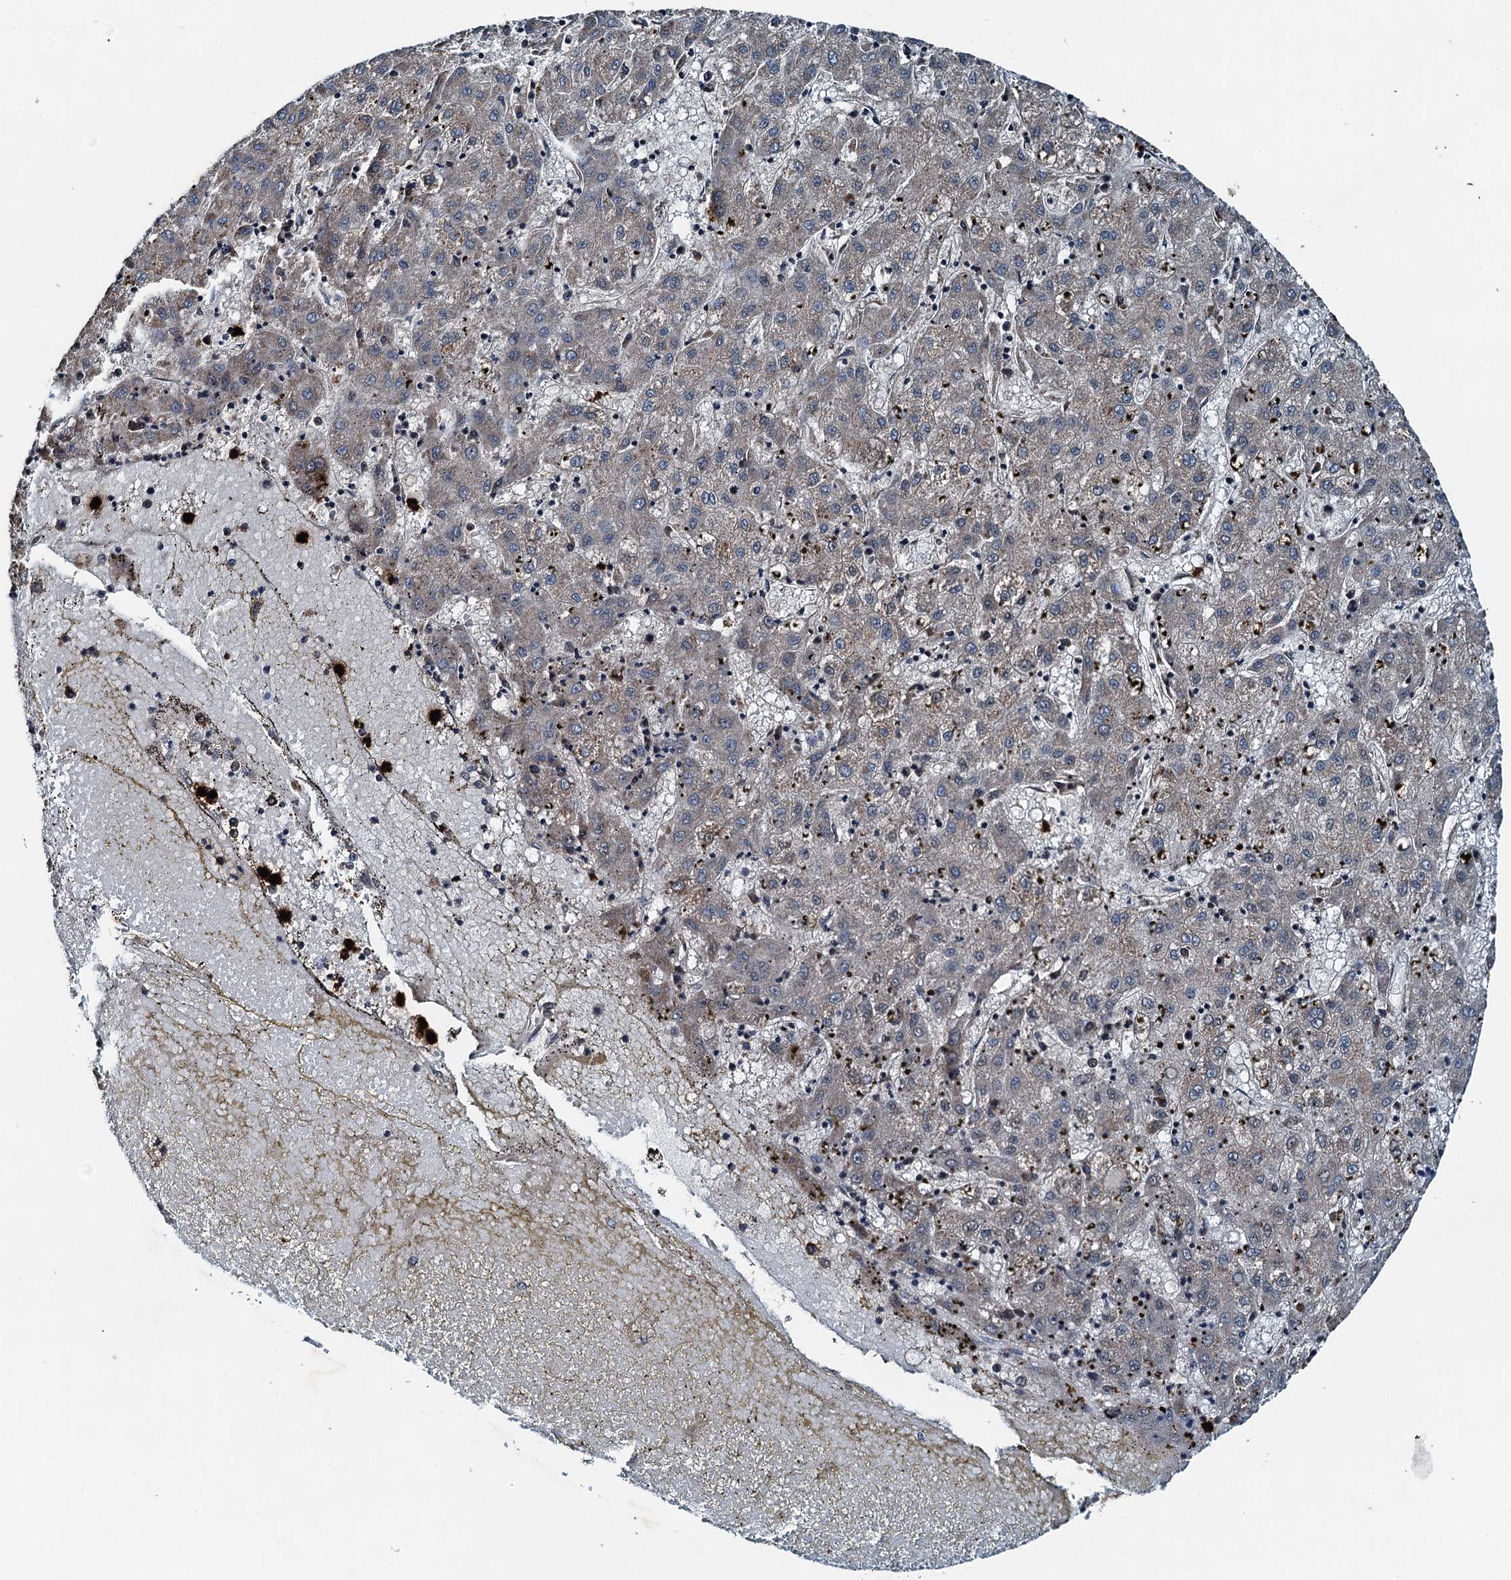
{"staining": {"intensity": "weak", "quantity": "<25%", "location": "cytoplasmic/membranous"}, "tissue": "liver cancer", "cell_type": "Tumor cells", "image_type": "cancer", "snomed": [{"axis": "morphology", "description": "Carcinoma, Hepatocellular, NOS"}, {"axis": "topography", "description": "Liver"}], "caption": "Histopathology image shows no protein positivity in tumor cells of liver cancer tissue.", "gene": "UBXN6", "patient": {"sex": "male", "age": 72}}